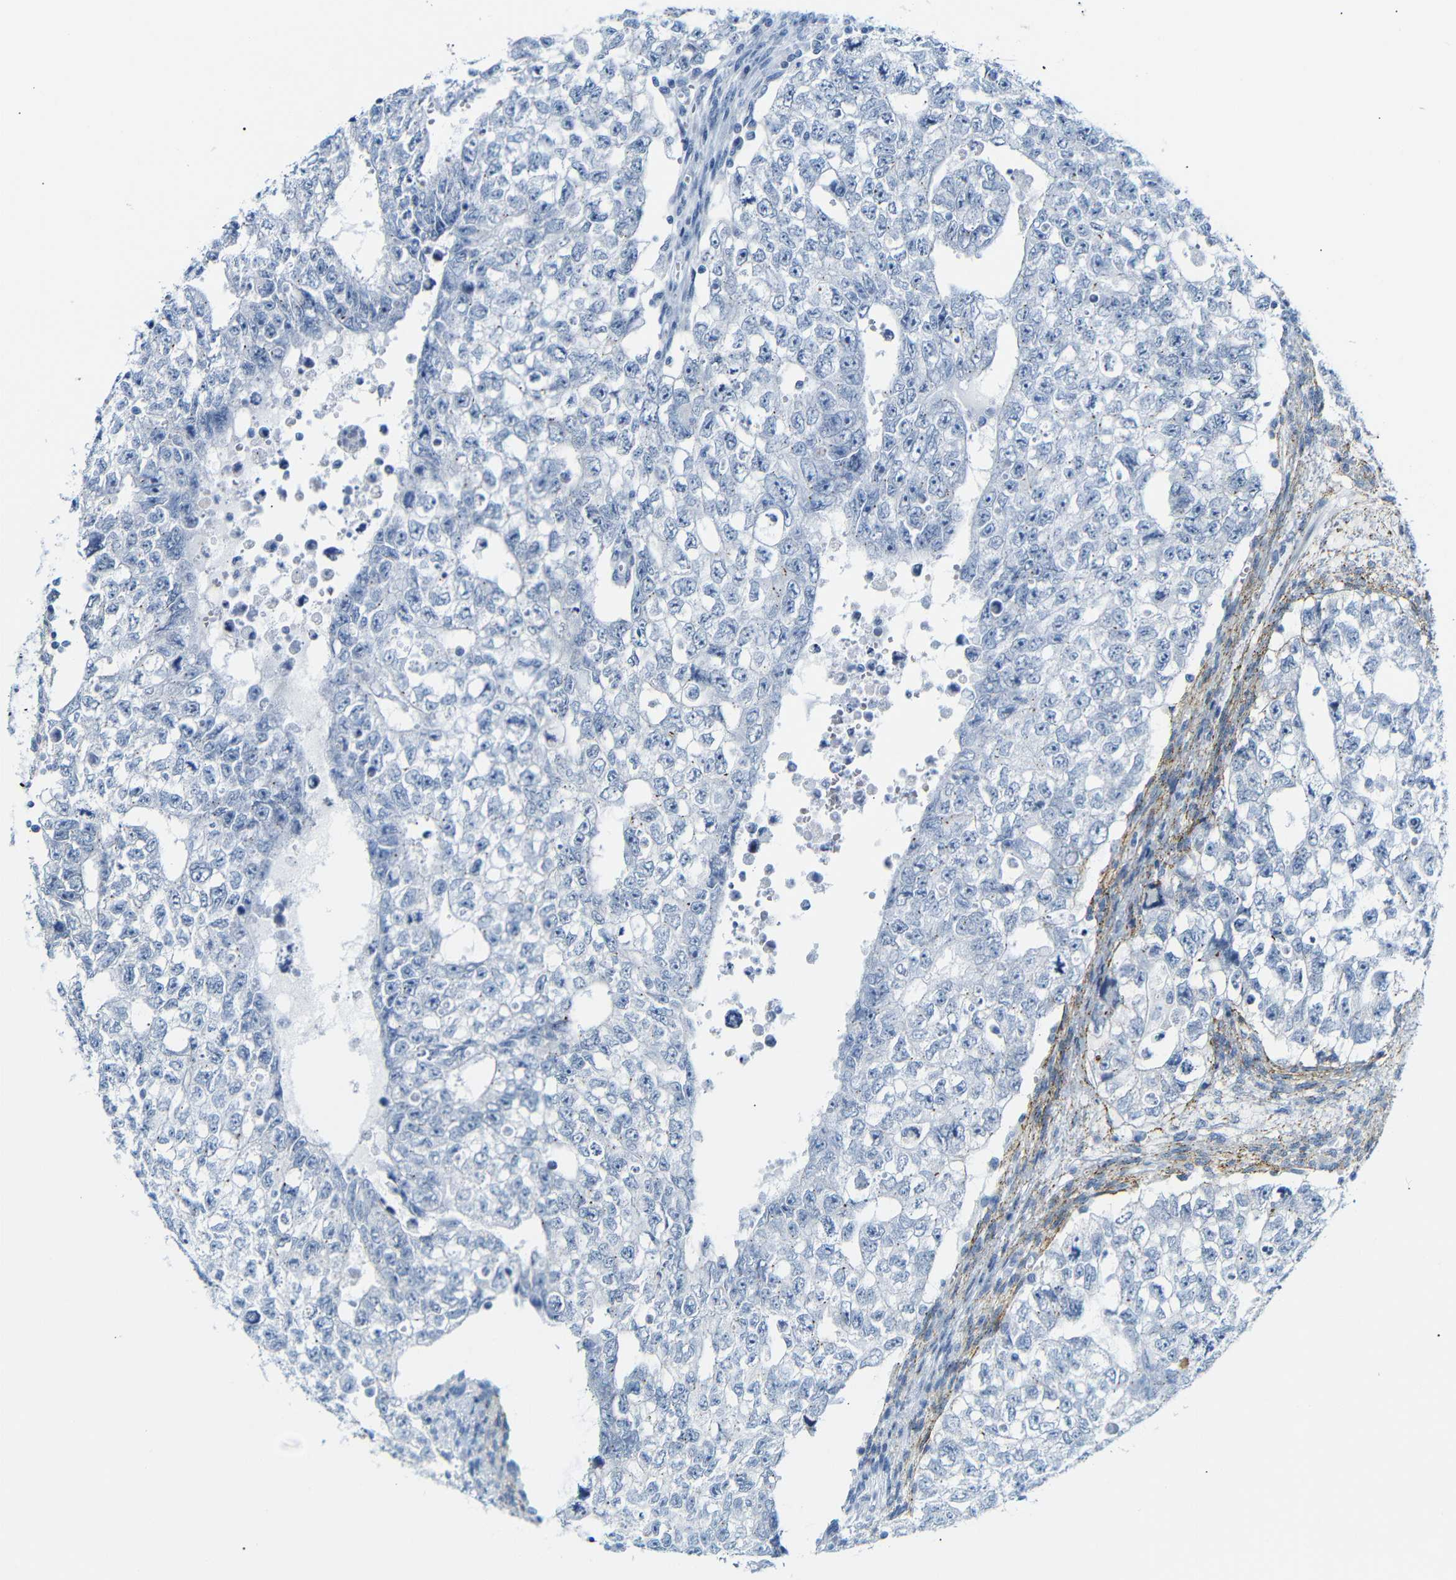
{"staining": {"intensity": "negative", "quantity": "none", "location": "none"}, "tissue": "testis cancer", "cell_type": "Tumor cells", "image_type": "cancer", "snomed": [{"axis": "morphology", "description": "Seminoma, NOS"}, {"axis": "morphology", "description": "Carcinoma, Embryonal, NOS"}, {"axis": "topography", "description": "Testis"}], "caption": "IHC photomicrograph of embryonal carcinoma (testis) stained for a protein (brown), which exhibits no staining in tumor cells.", "gene": "DYNAP", "patient": {"sex": "male", "age": 38}}